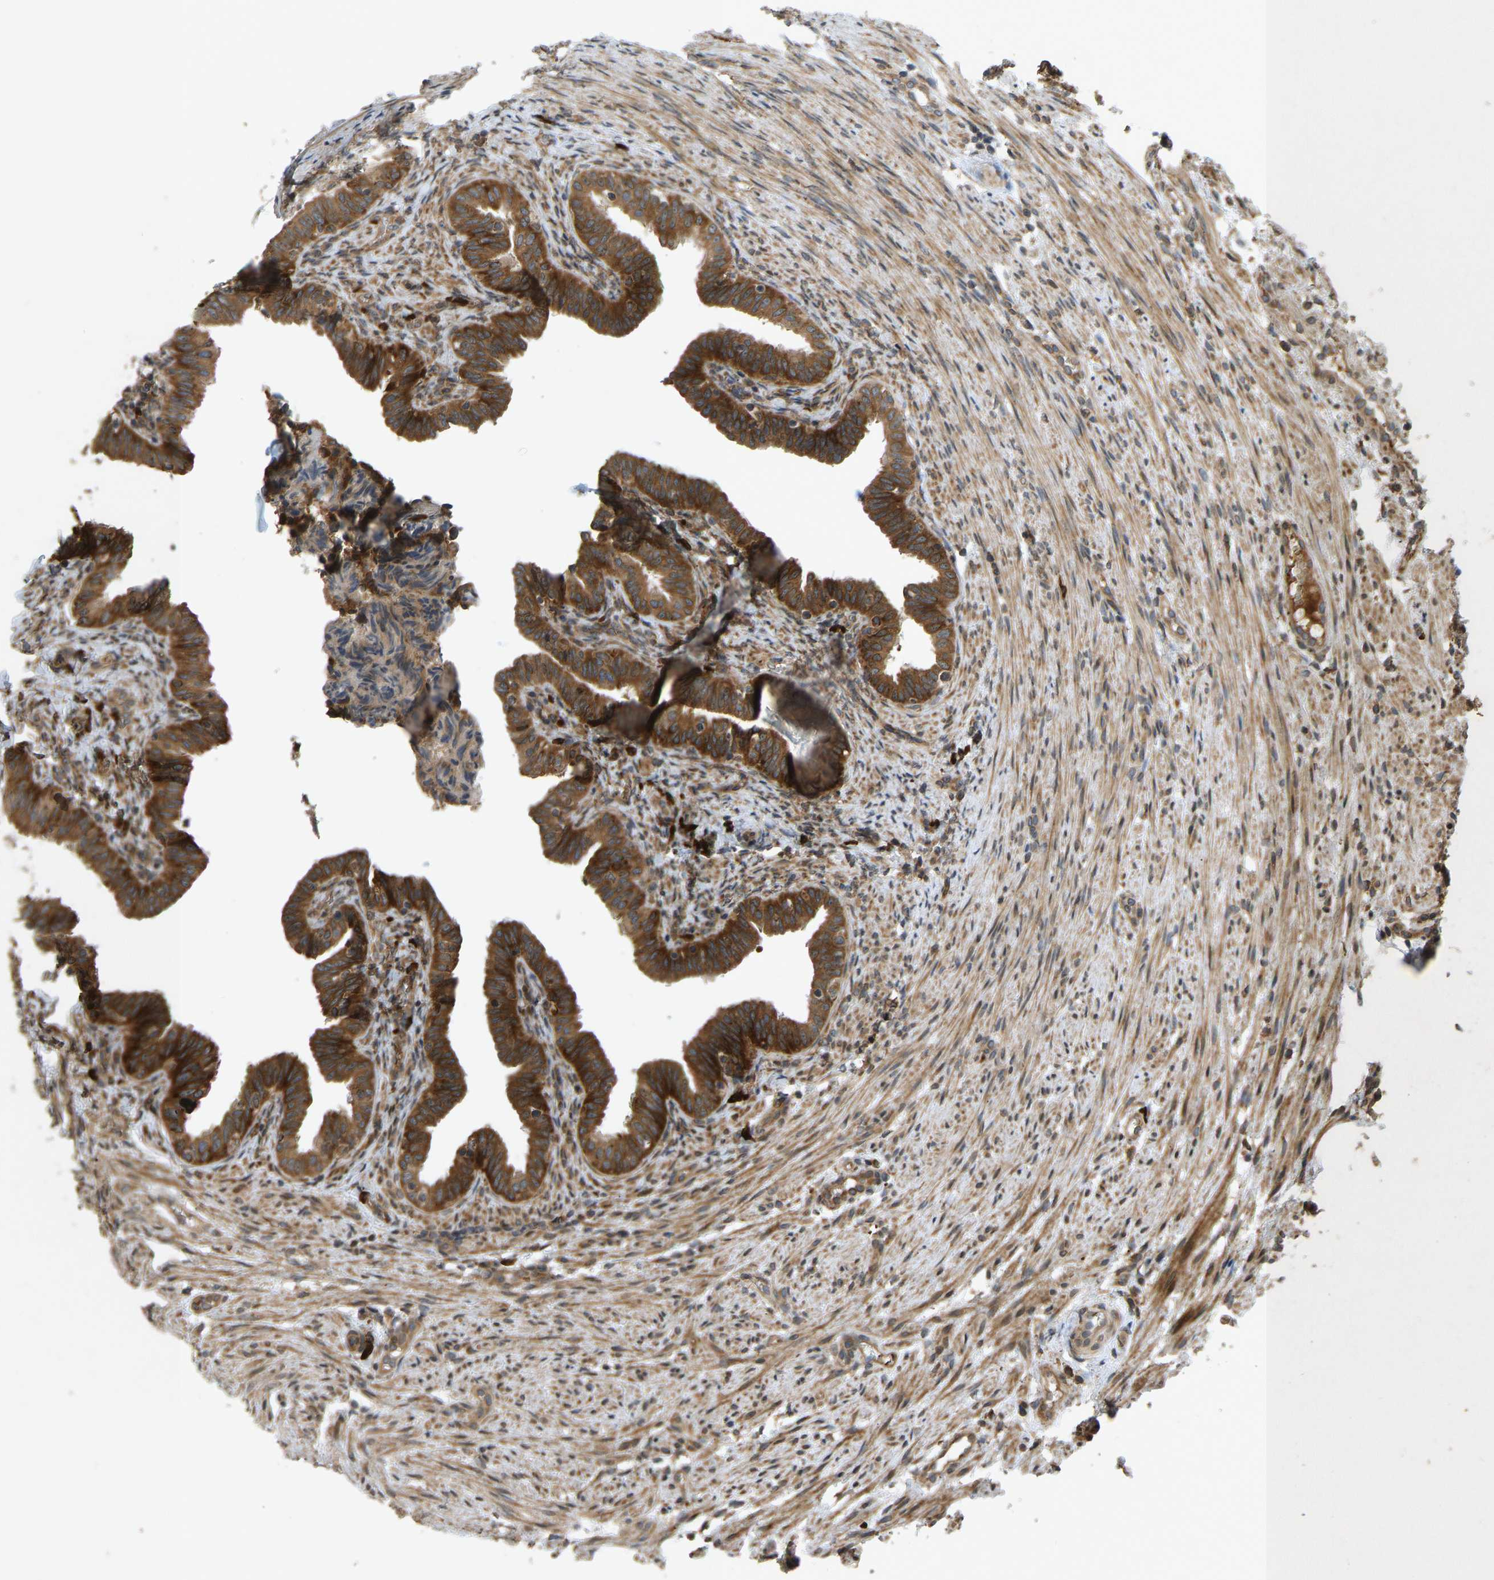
{"staining": {"intensity": "strong", "quantity": ">75%", "location": "cytoplasmic/membranous"}, "tissue": "fallopian tube", "cell_type": "Glandular cells", "image_type": "normal", "snomed": [{"axis": "morphology", "description": "Normal tissue, NOS"}, {"axis": "topography", "description": "Fallopian tube"}, {"axis": "topography", "description": "Placenta"}], "caption": "Immunohistochemistry (IHC) (DAB (3,3'-diaminobenzidine)) staining of normal fallopian tube demonstrates strong cytoplasmic/membranous protein positivity in approximately >75% of glandular cells.", "gene": "RPN2", "patient": {"sex": "female", "age": 34}}